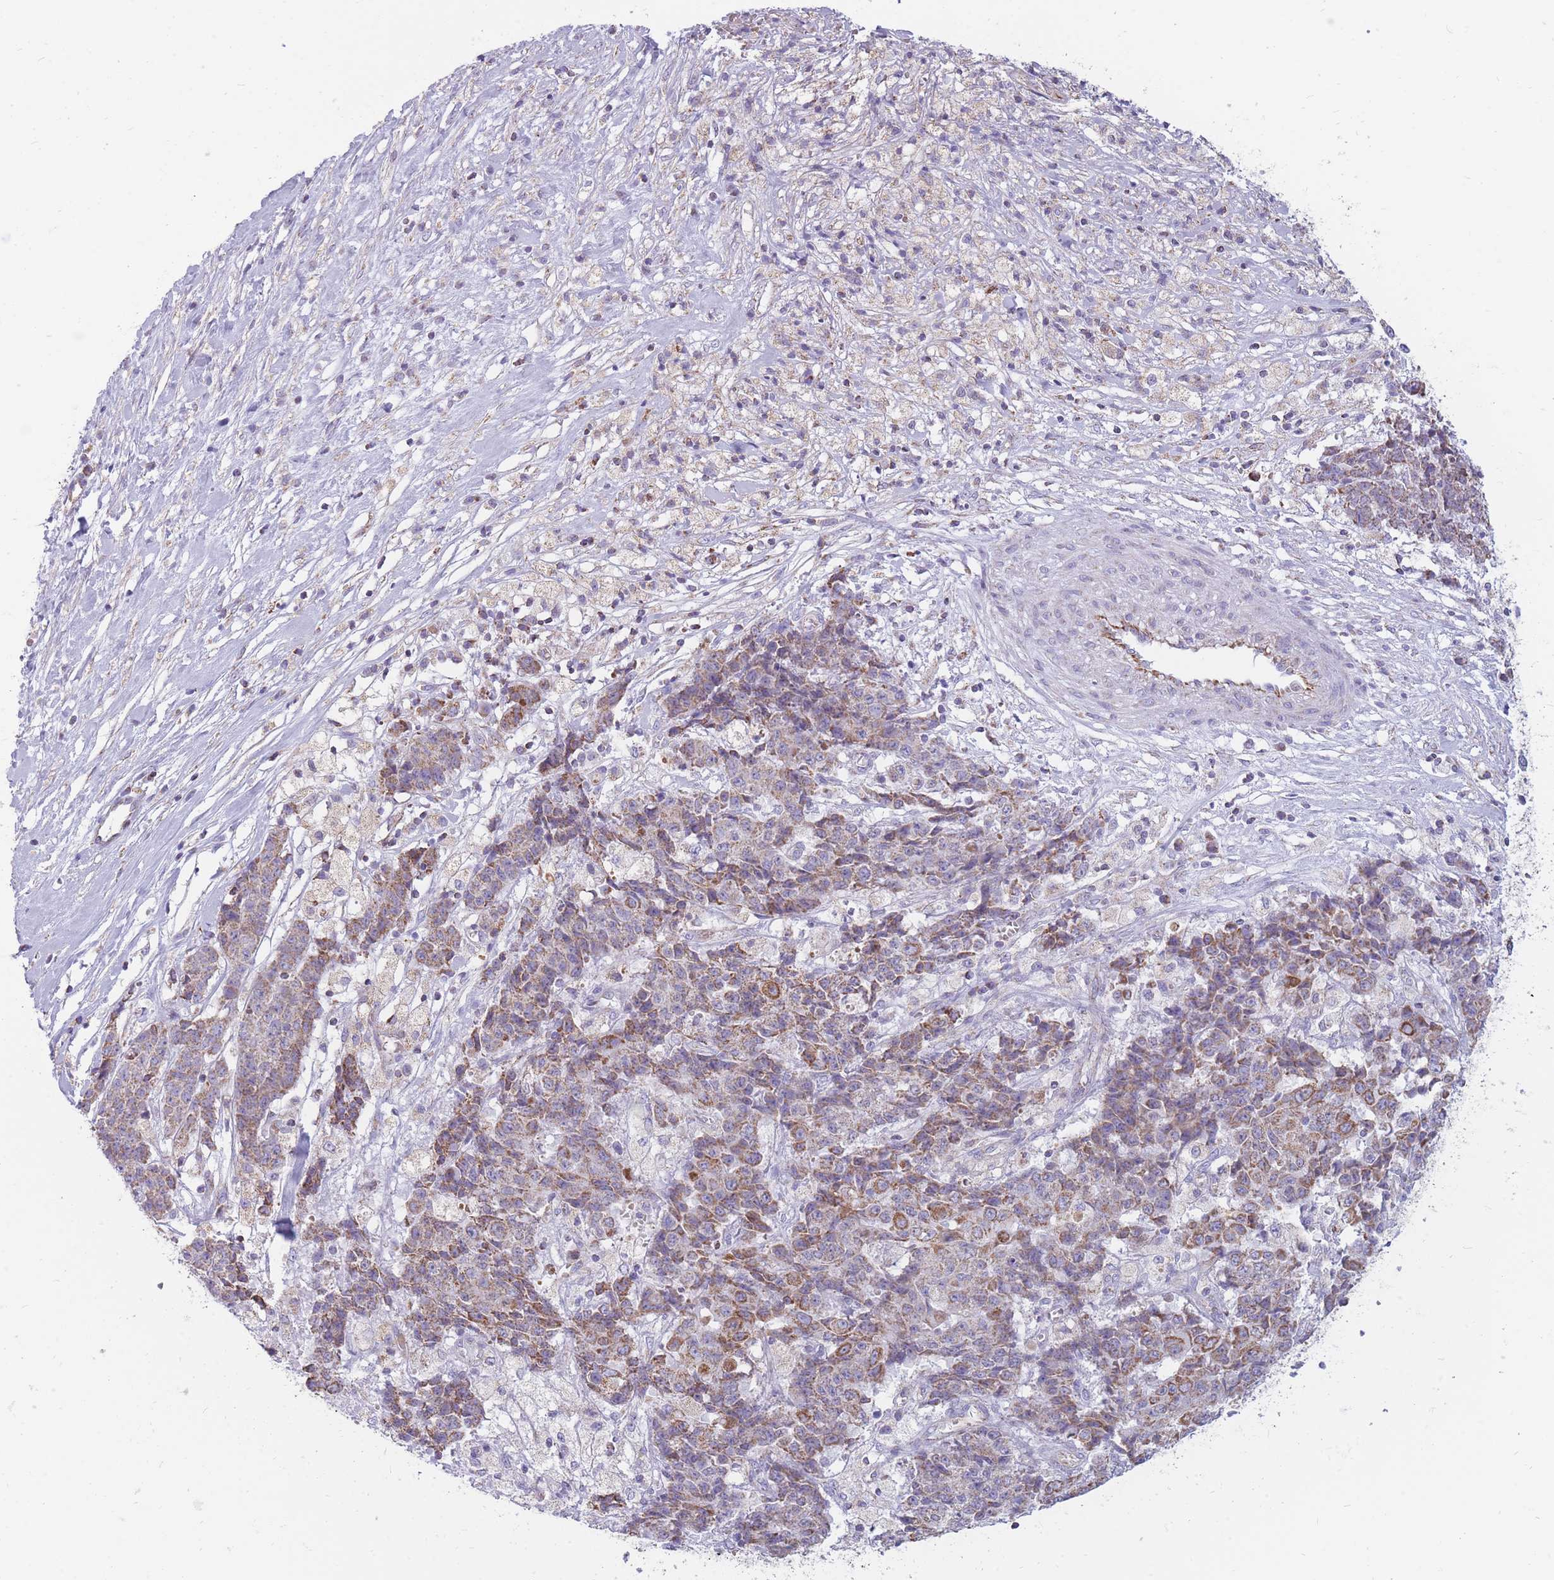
{"staining": {"intensity": "moderate", "quantity": "<25%", "location": "cytoplasmic/membranous"}, "tissue": "ovarian cancer", "cell_type": "Tumor cells", "image_type": "cancer", "snomed": [{"axis": "morphology", "description": "Carcinoma, endometroid"}, {"axis": "topography", "description": "Ovary"}], "caption": "Immunohistochemical staining of ovarian cancer (endometroid carcinoma) reveals low levels of moderate cytoplasmic/membranous staining in about <25% of tumor cells. Nuclei are stained in blue.", "gene": "PCSK1", "patient": {"sex": "female", "age": 42}}